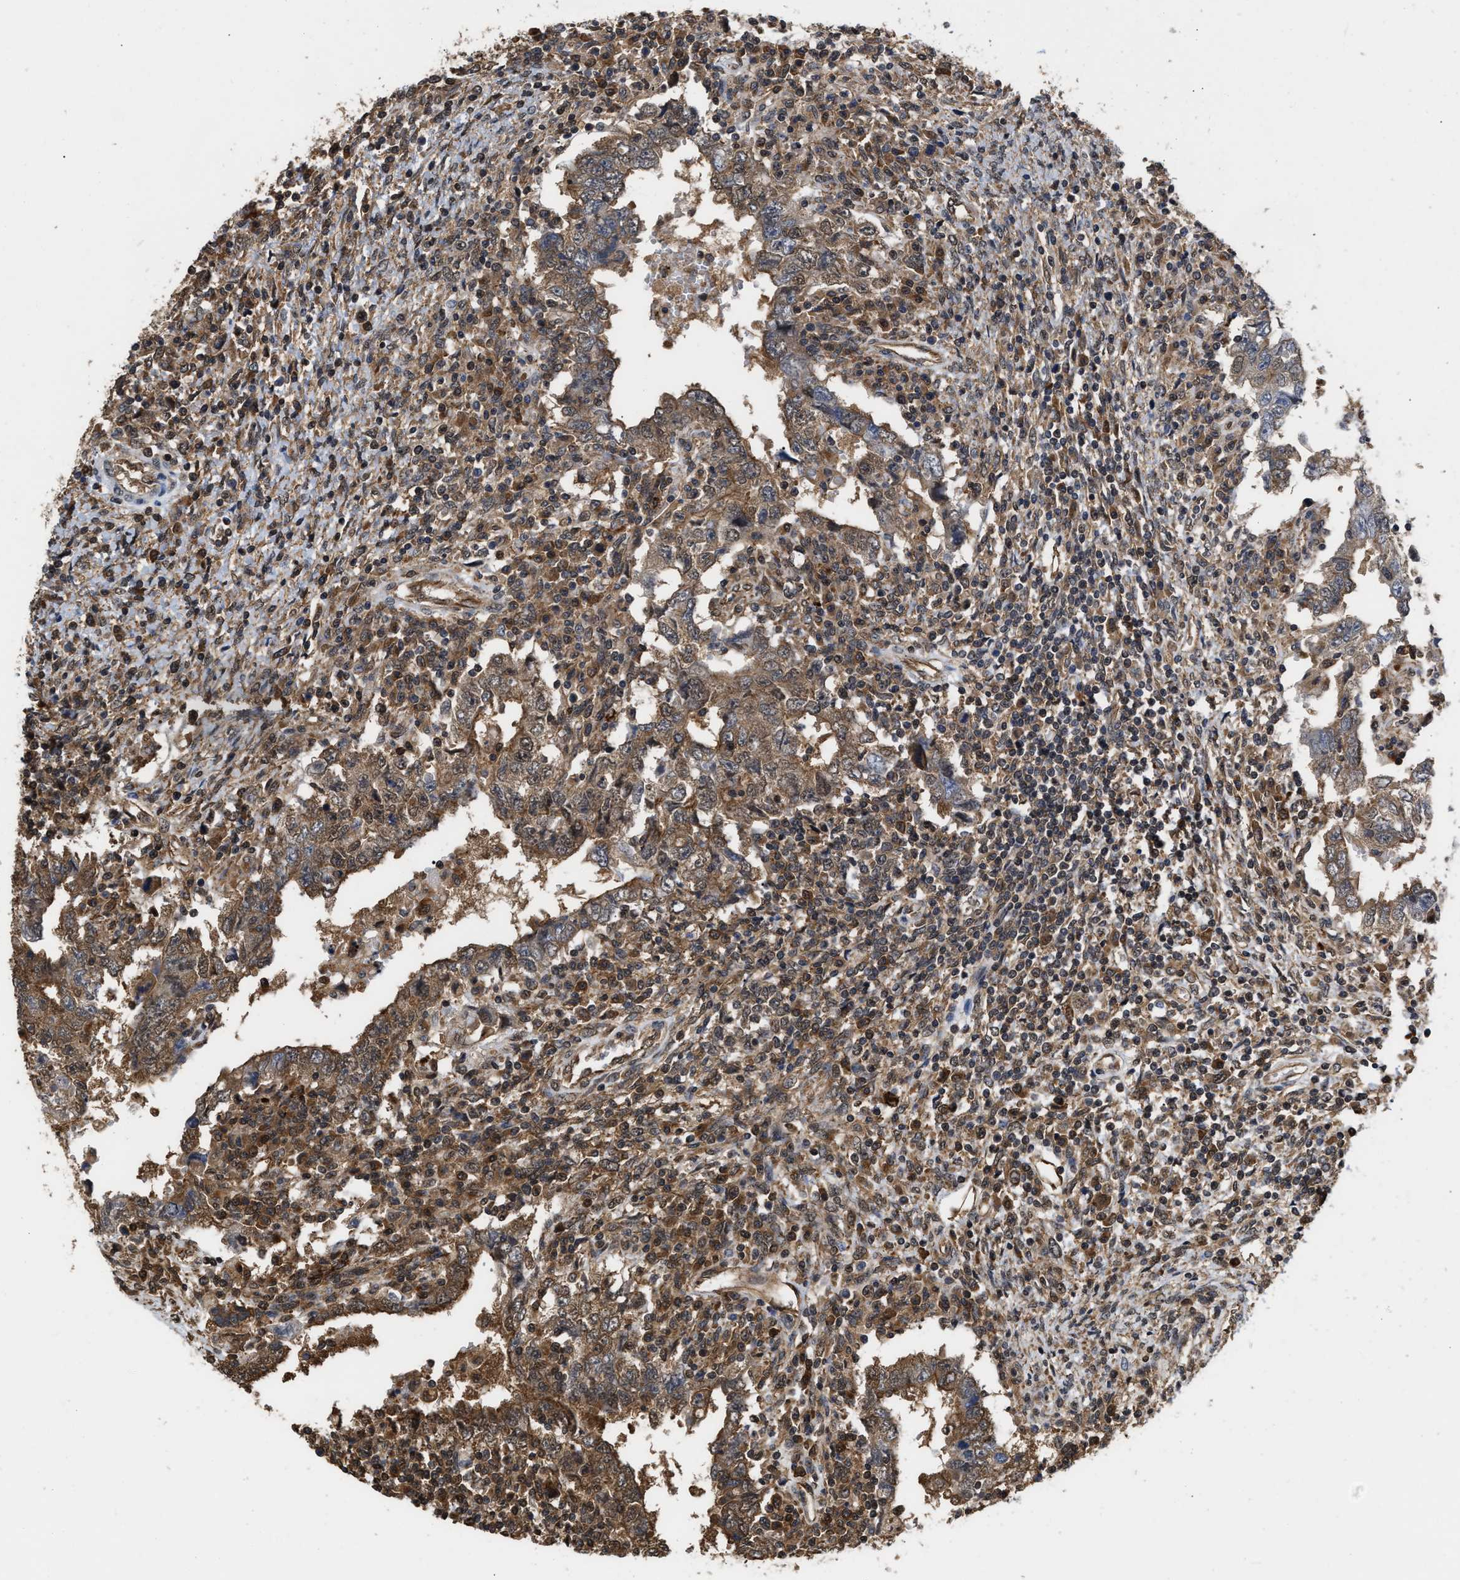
{"staining": {"intensity": "weak", "quantity": ">75%", "location": "cytoplasmic/membranous,nuclear"}, "tissue": "testis cancer", "cell_type": "Tumor cells", "image_type": "cancer", "snomed": [{"axis": "morphology", "description": "Carcinoma, Embryonal, NOS"}, {"axis": "topography", "description": "Testis"}], "caption": "IHC (DAB (3,3'-diaminobenzidine)) staining of human testis cancer reveals weak cytoplasmic/membranous and nuclear protein expression in approximately >75% of tumor cells. (DAB IHC with brightfield microscopy, high magnification).", "gene": "SCAI", "patient": {"sex": "male", "age": 26}}